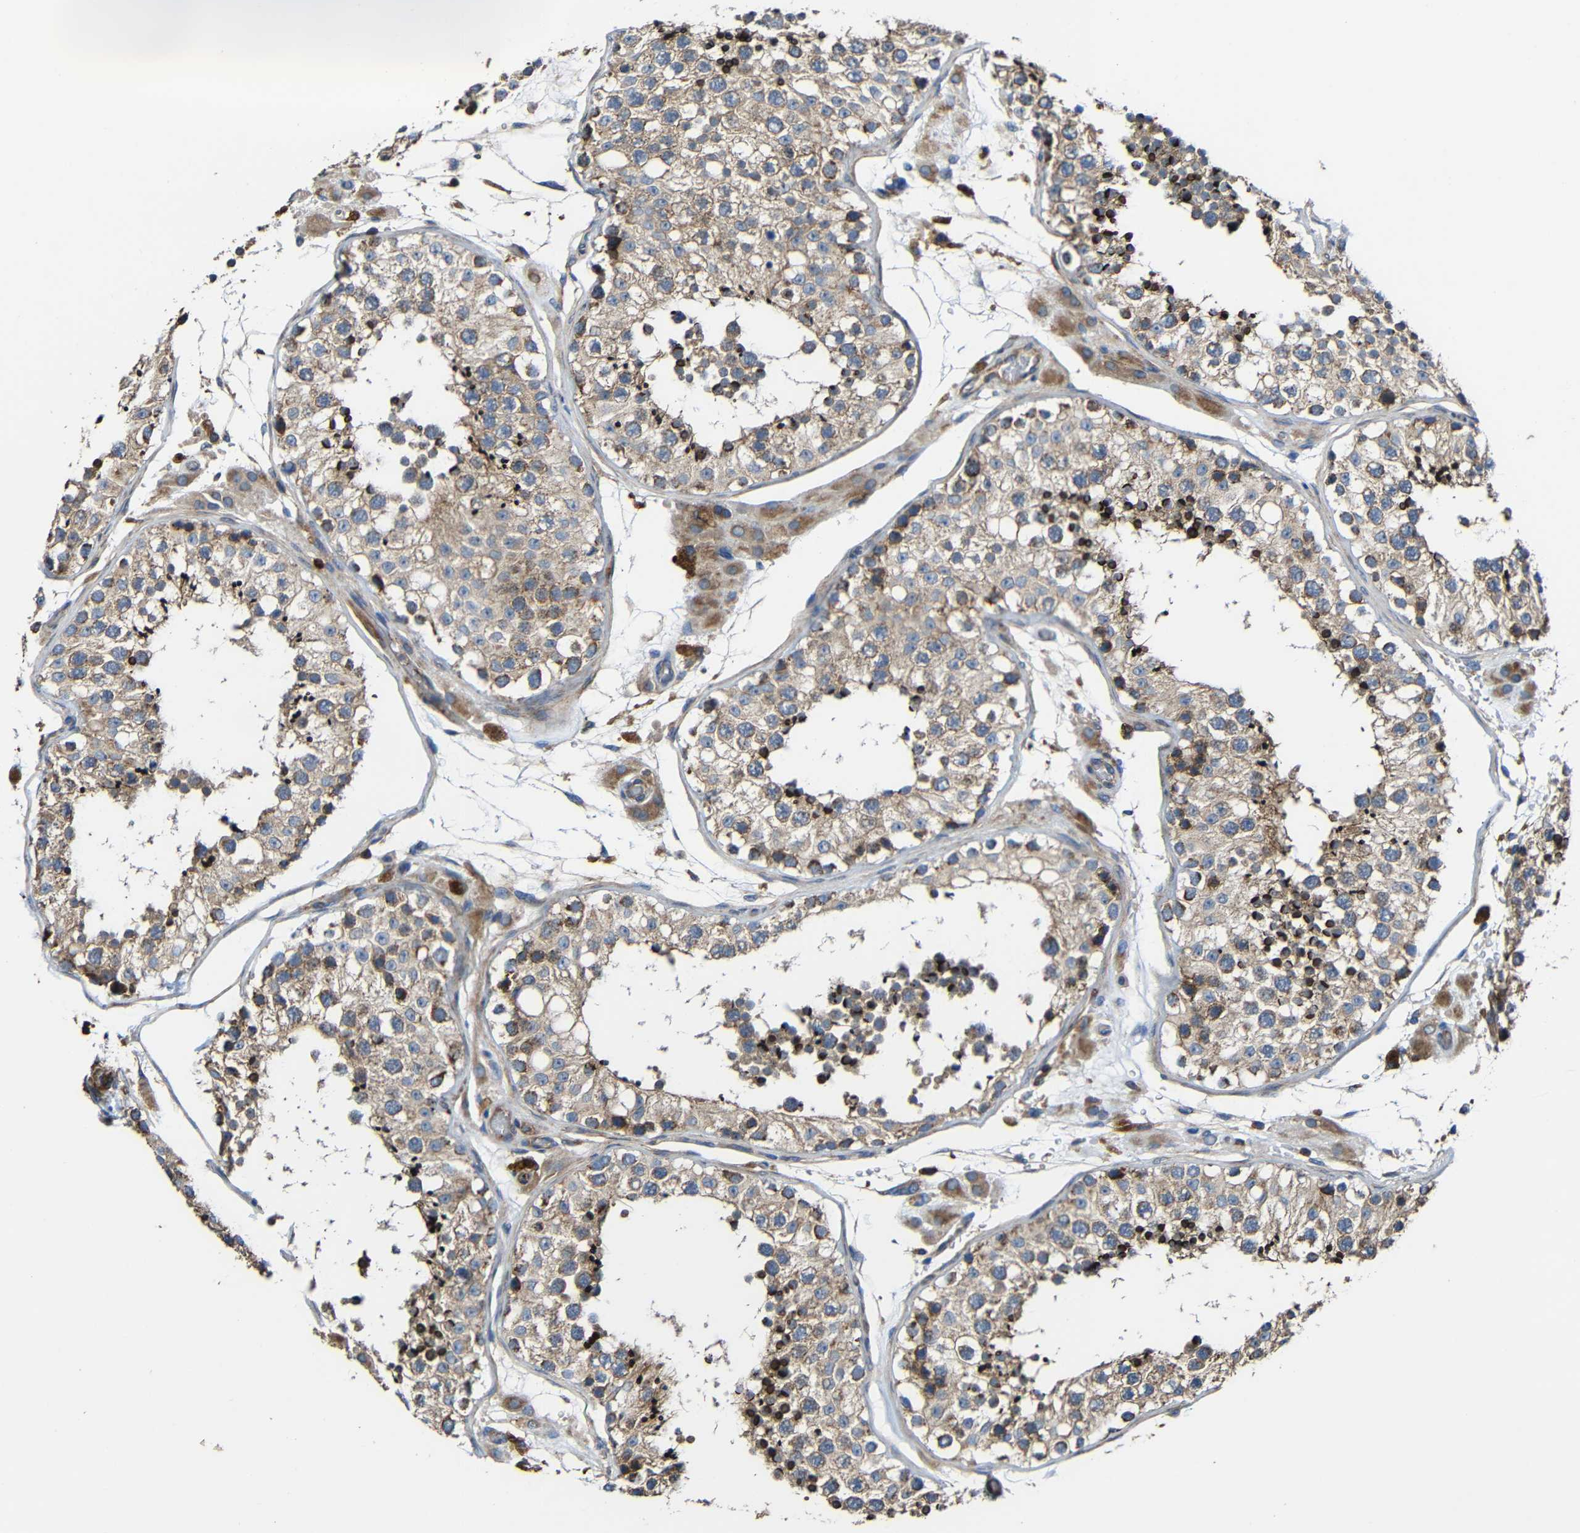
{"staining": {"intensity": "moderate", "quantity": ">75%", "location": "cytoplasmic/membranous"}, "tissue": "testis", "cell_type": "Cells in seminiferous ducts", "image_type": "normal", "snomed": [{"axis": "morphology", "description": "Normal tissue, NOS"}, {"axis": "topography", "description": "Testis"}, {"axis": "topography", "description": "Epididymis"}], "caption": "Immunohistochemistry (IHC) of normal testis displays medium levels of moderate cytoplasmic/membranous expression in about >75% of cells in seminiferous ducts.", "gene": "RHOT2", "patient": {"sex": "male", "age": 26}}